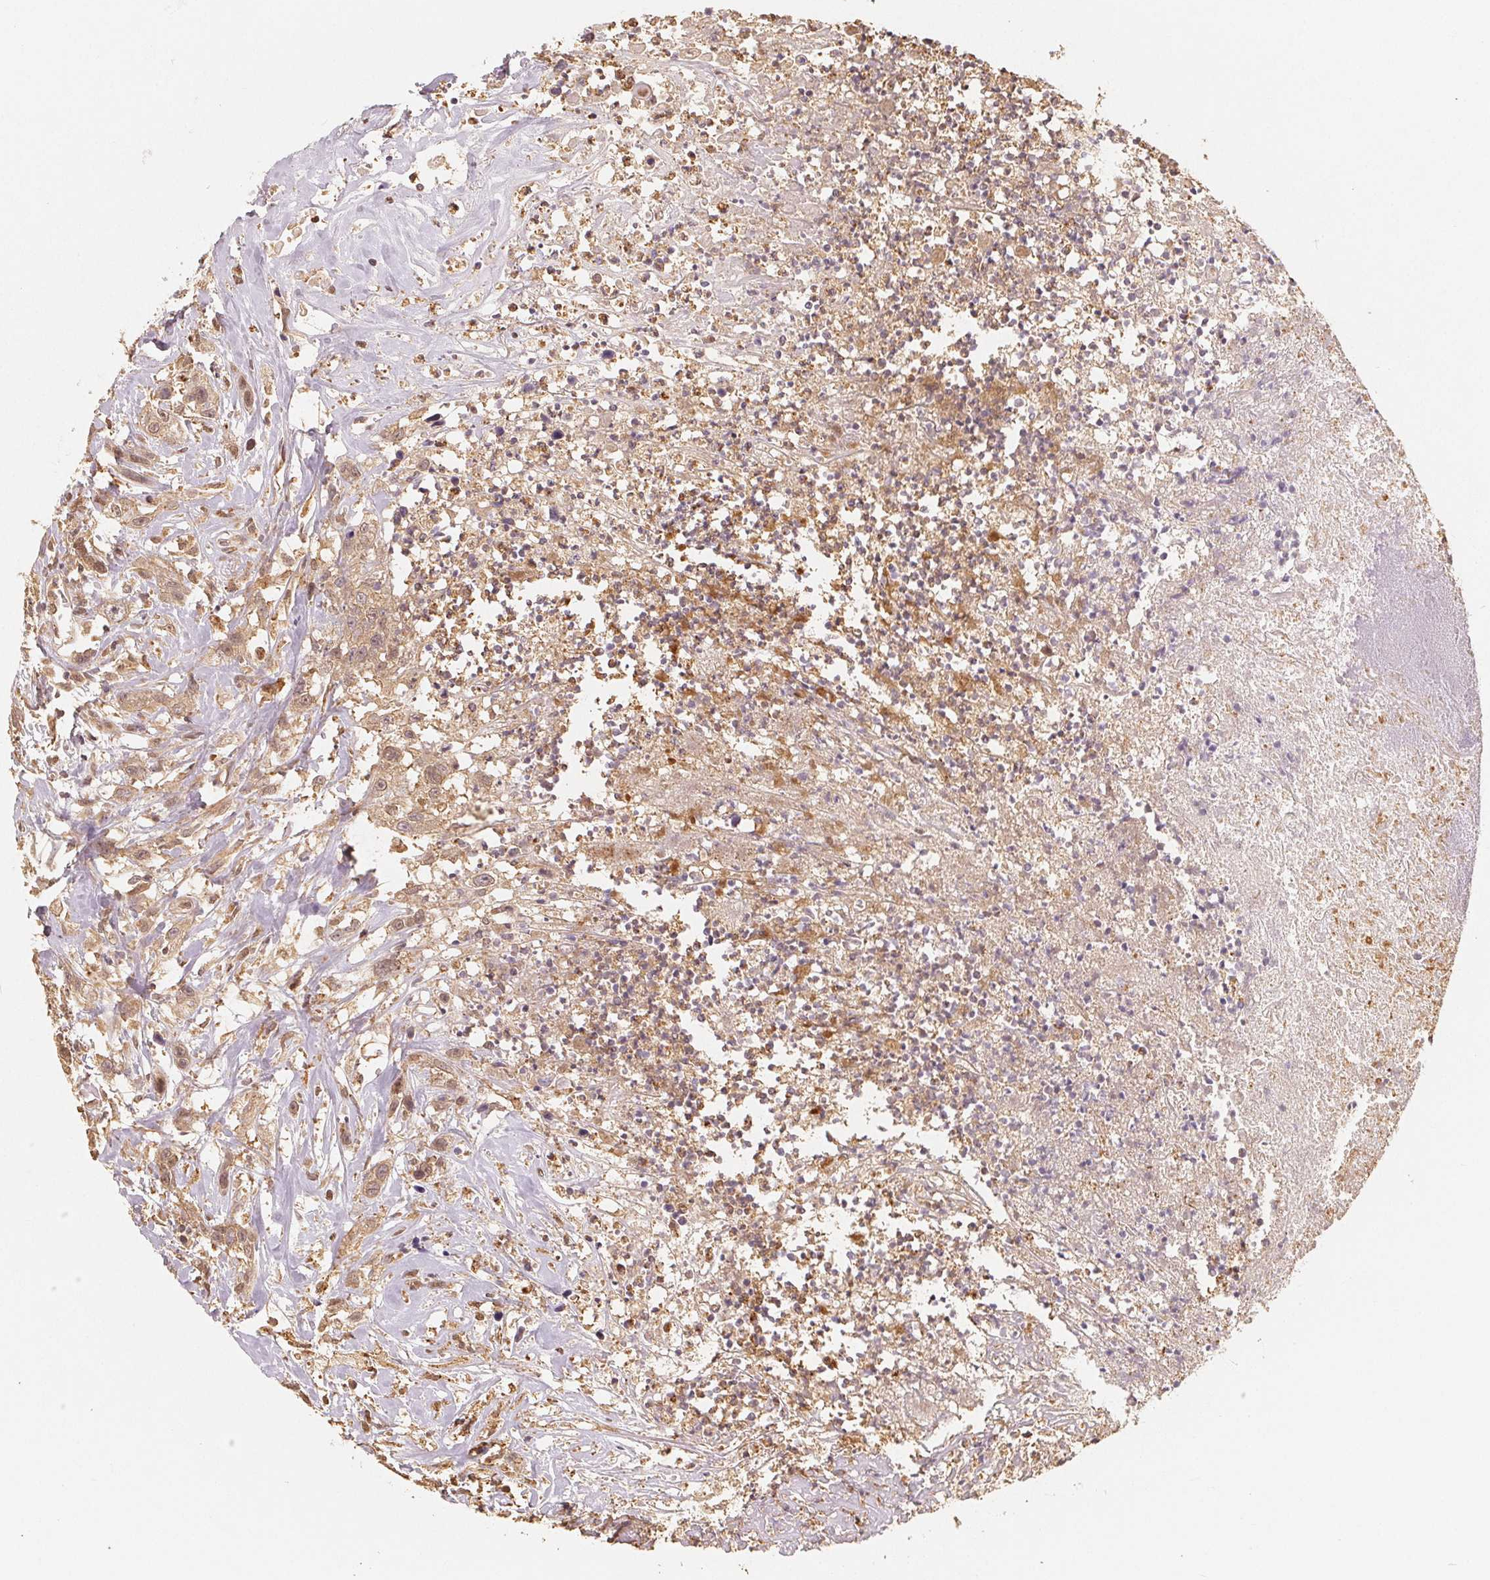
{"staining": {"intensity": "weak", "quantity": ">75%", "location": "cytoplasmic/membranous,nuclear"}, "tissue": "head and neck cancer", "cell_type": "Tumor cells", "image_type": "cancer", "snomed": [{"axis": "morphology", "description": "Squamous cell carcinoma, NOS"}, {"axis": "topography", "description": "Head-Neck"}], "caption": "A photomicrograph showing weak cytoplasmic/membranous and nuclear positivity in approximately >75% of tumor cells in head and neck cancer (squamous cell carcinoma), as visualized by brown immunohistochemical staining.", "gene": "GUSB", "patient": {"sex": "male", "age": 57}}